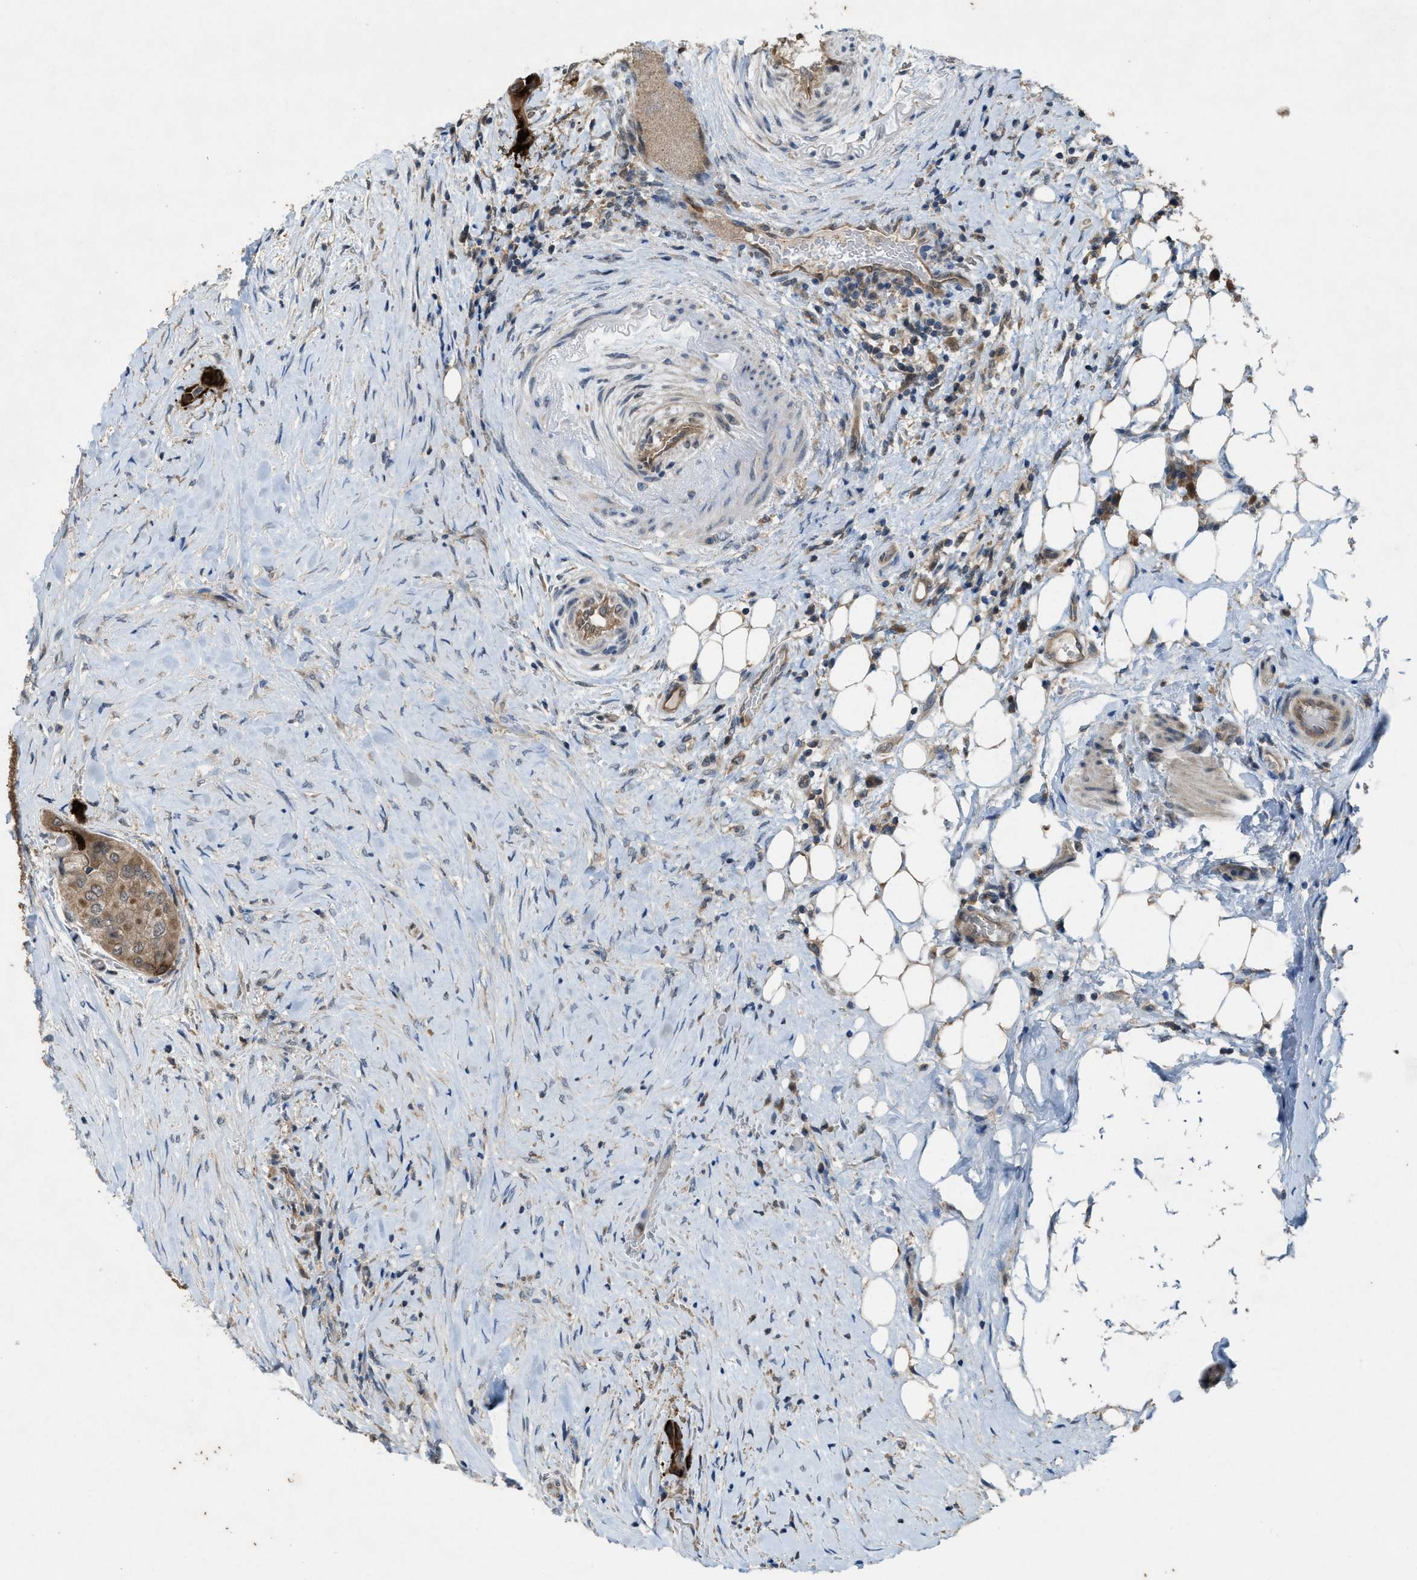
{"staining": {"intensity": "moderate", "quantity": ">75%", "location": "cytoplasmic/membranous"}, "tissue": "thyroid cancer", "cell_type": "Tumor cells", "image_type": "cancer", "snomed": [{"axis": "morphology", "description": "Papillary adenocarcinoma, NOS"}, {"axis": "topography", "description": "Thyroid gland"}], "caption": "Papillary adenocarcinoma (thyroid) stained for a protein (brown) reveals moderate cytoplasmic/membranous positive expression in approximately >75% of tumor cells.", "gene": "PLAA", "patient": {"sex": "female", "age": 59}}